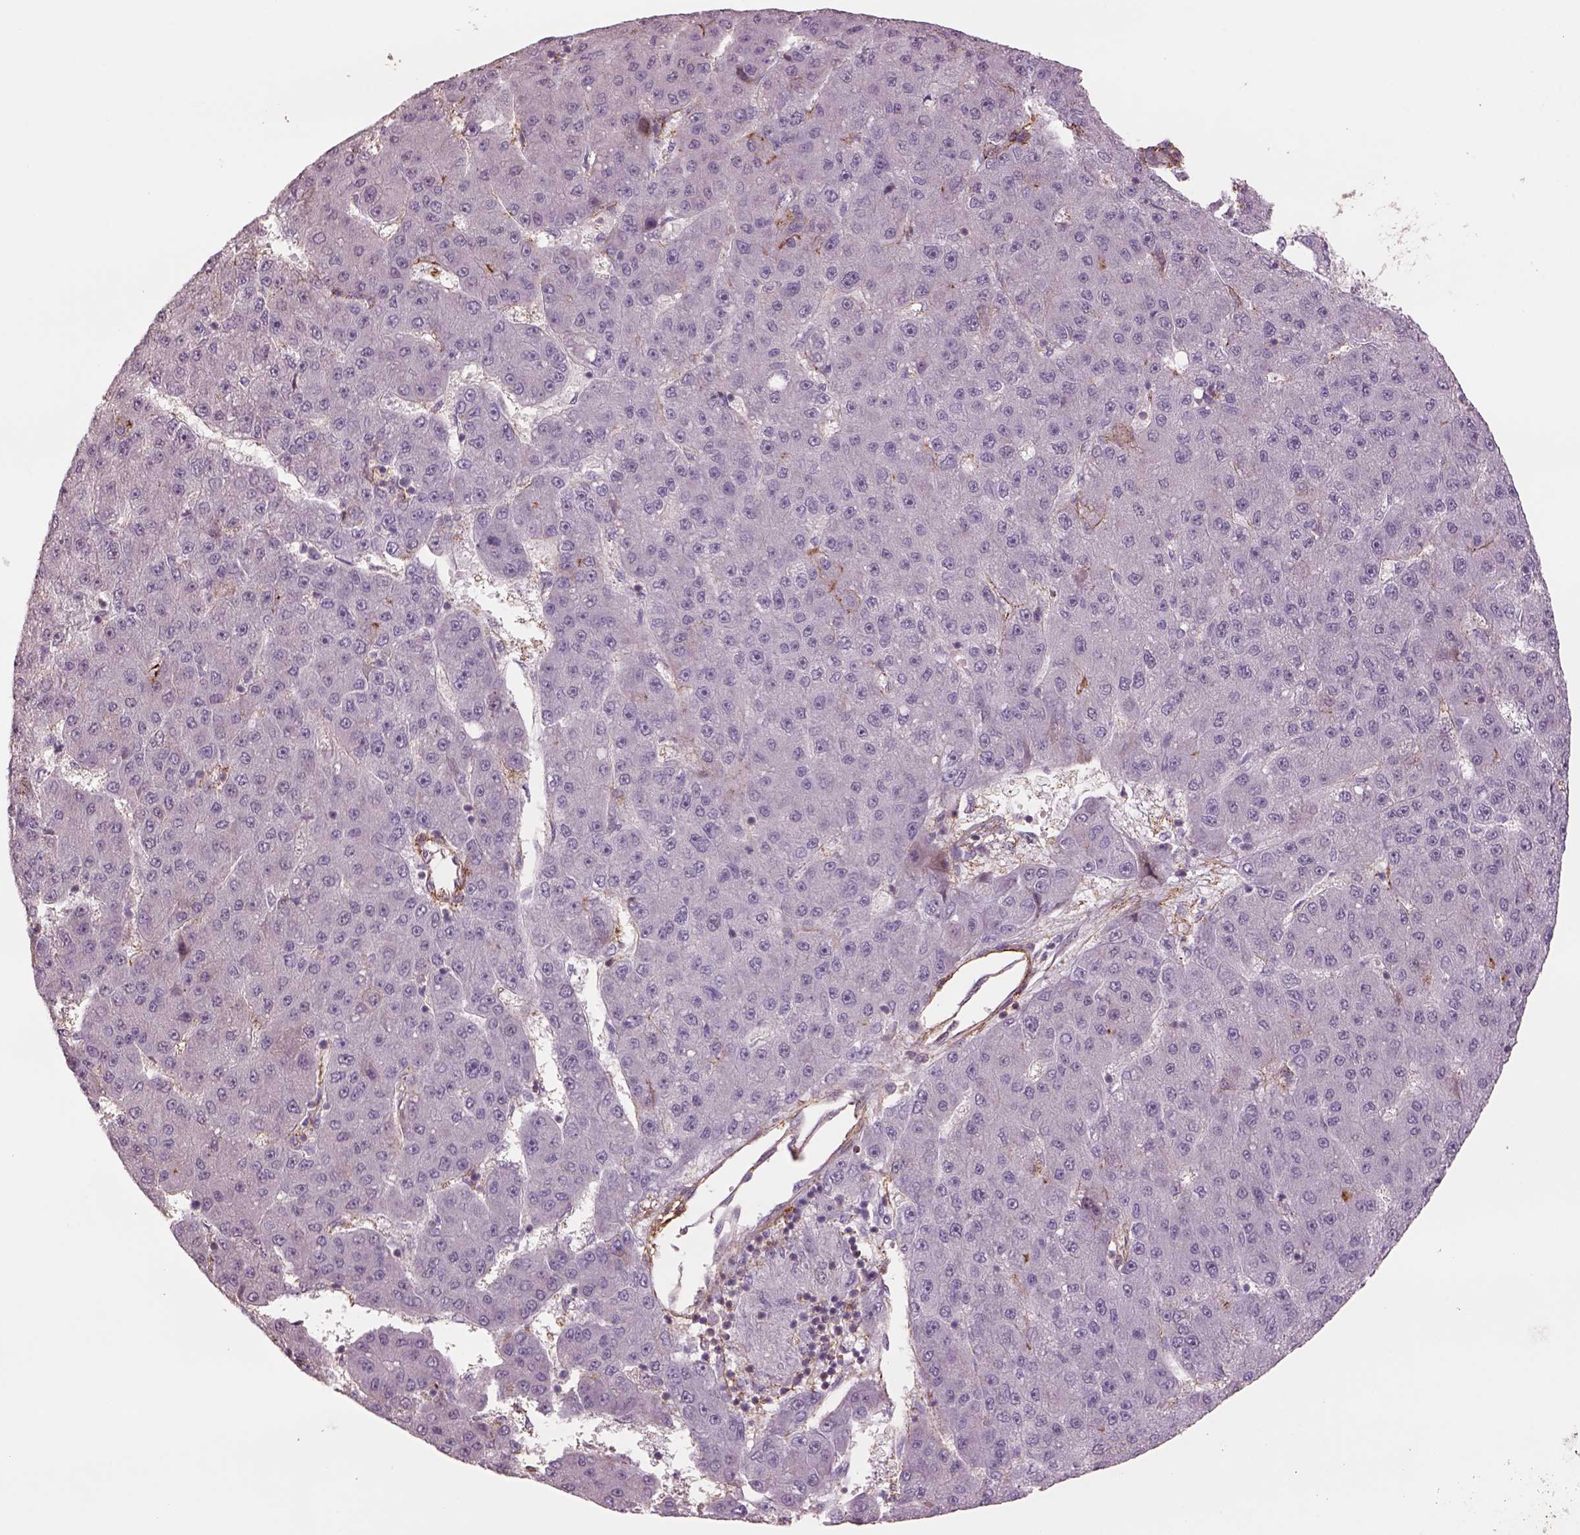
{"staining": {"intensity": "negative", "quantity": "none", "location": "none"}, "tissue": "liver cancer", "cell_type": "Tumor cells", "image_type": "cancer", "snomed": [{"axis": "morphology", "description": "Carcinoma, Hepatocellular, NOS"}, {"axis": "topography", "description": "Liver"}], "caption": "Immunohistochemistry of human hepatocellular carcinoma (liver) exhibits no positivity in tumor cells.", "gene": "LIN7A", "patient": {"sex": "male", "age": 67}}